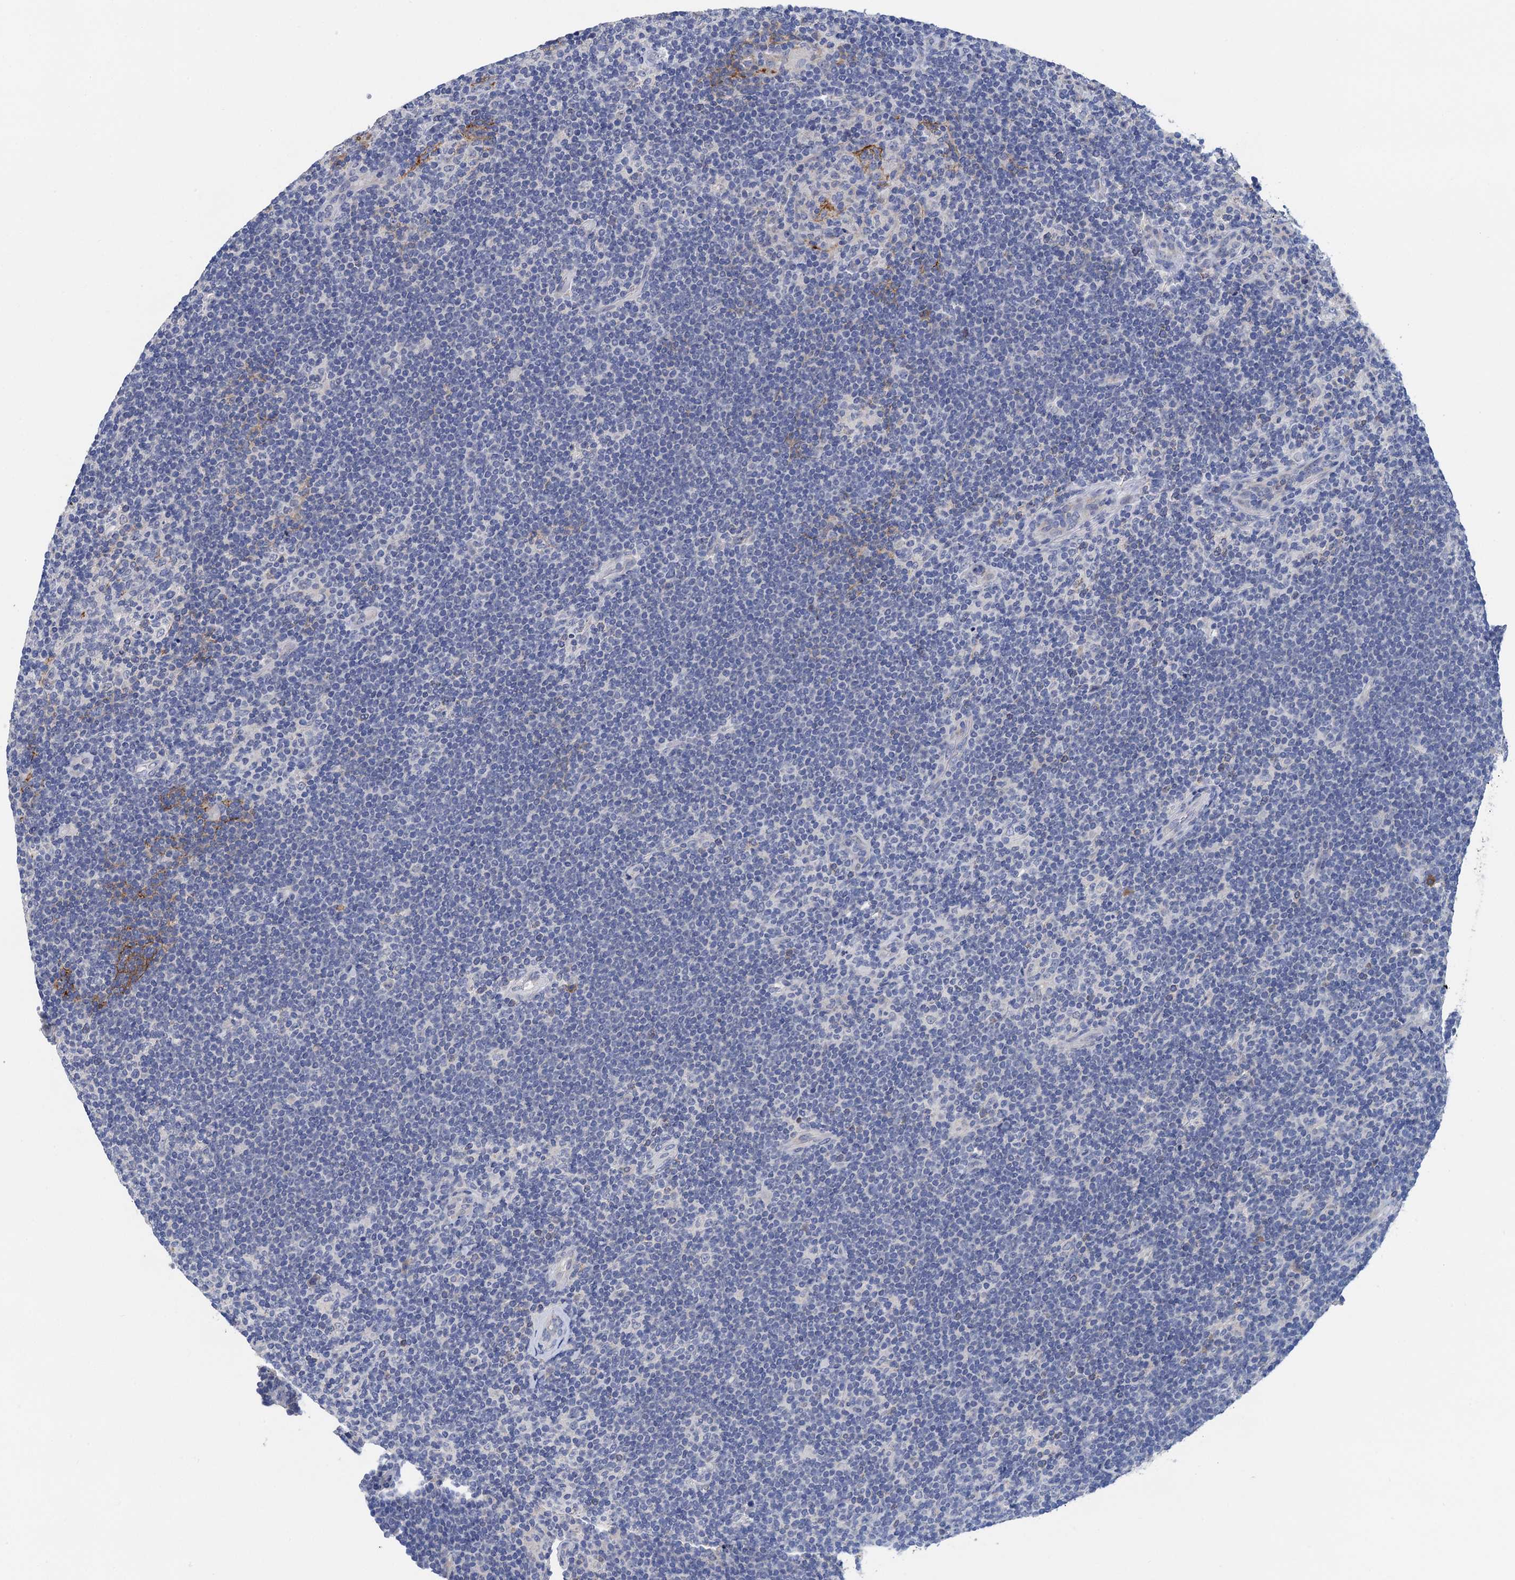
{"staining": {"intensity": "negative", "quantity": "none", "location": "none"}, "tissue": "lymphoma", "cell_type": "Tumor cells", "image_type": "cancer", "snomed": [{"axis": "morphology", "description": "Hodgkin's disease, NOS"}, {"axis": "topography", "description": "Lymph node"}], "caption": "Image shows no protein expression in tumor cells of lymphoma tissue.", "gene": "TMEM39B", "patient": {"sex": "female", "age": 57}}